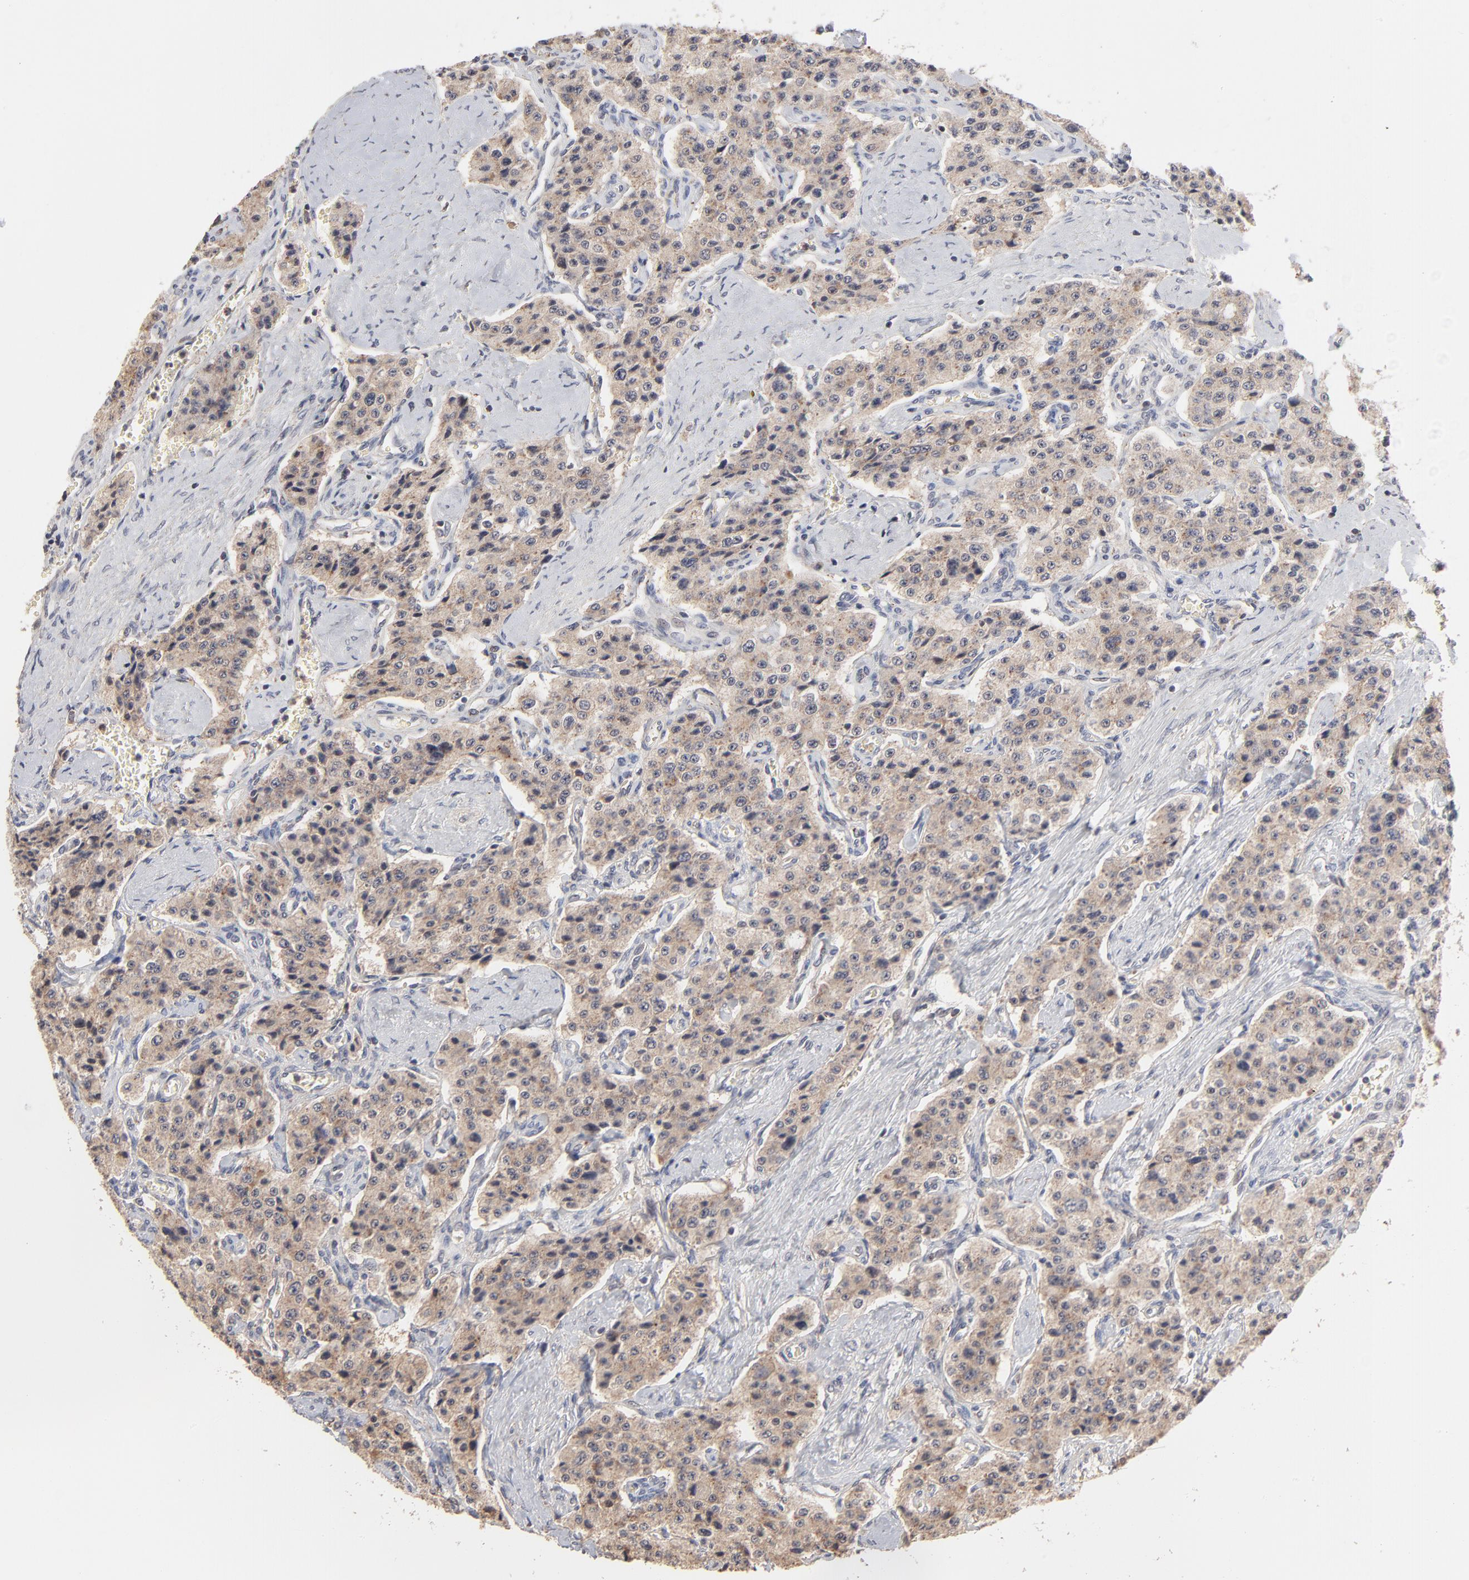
{"staining": {"intensity": "weak", "quantity": ">75%", "location": "cytoplasmic/membranous"}, "tissue": "carcinoid", "cell_type": "Tumor cells", "image_type": "cancer", "snomed": [{"axis": "morphology", "description": "Carcinoid, malignant, NOS"}, {"axis": "topography", "description": "Small intestine"}], "caption": "Immunohistochemical staining of carcinoid exhibits low levels of weak cytoplasmic/membranous positivity in approximately >75% of tumor cells.", "gene": "IVNS1ABP", "patient": {"sex": "male", "age": 52}}